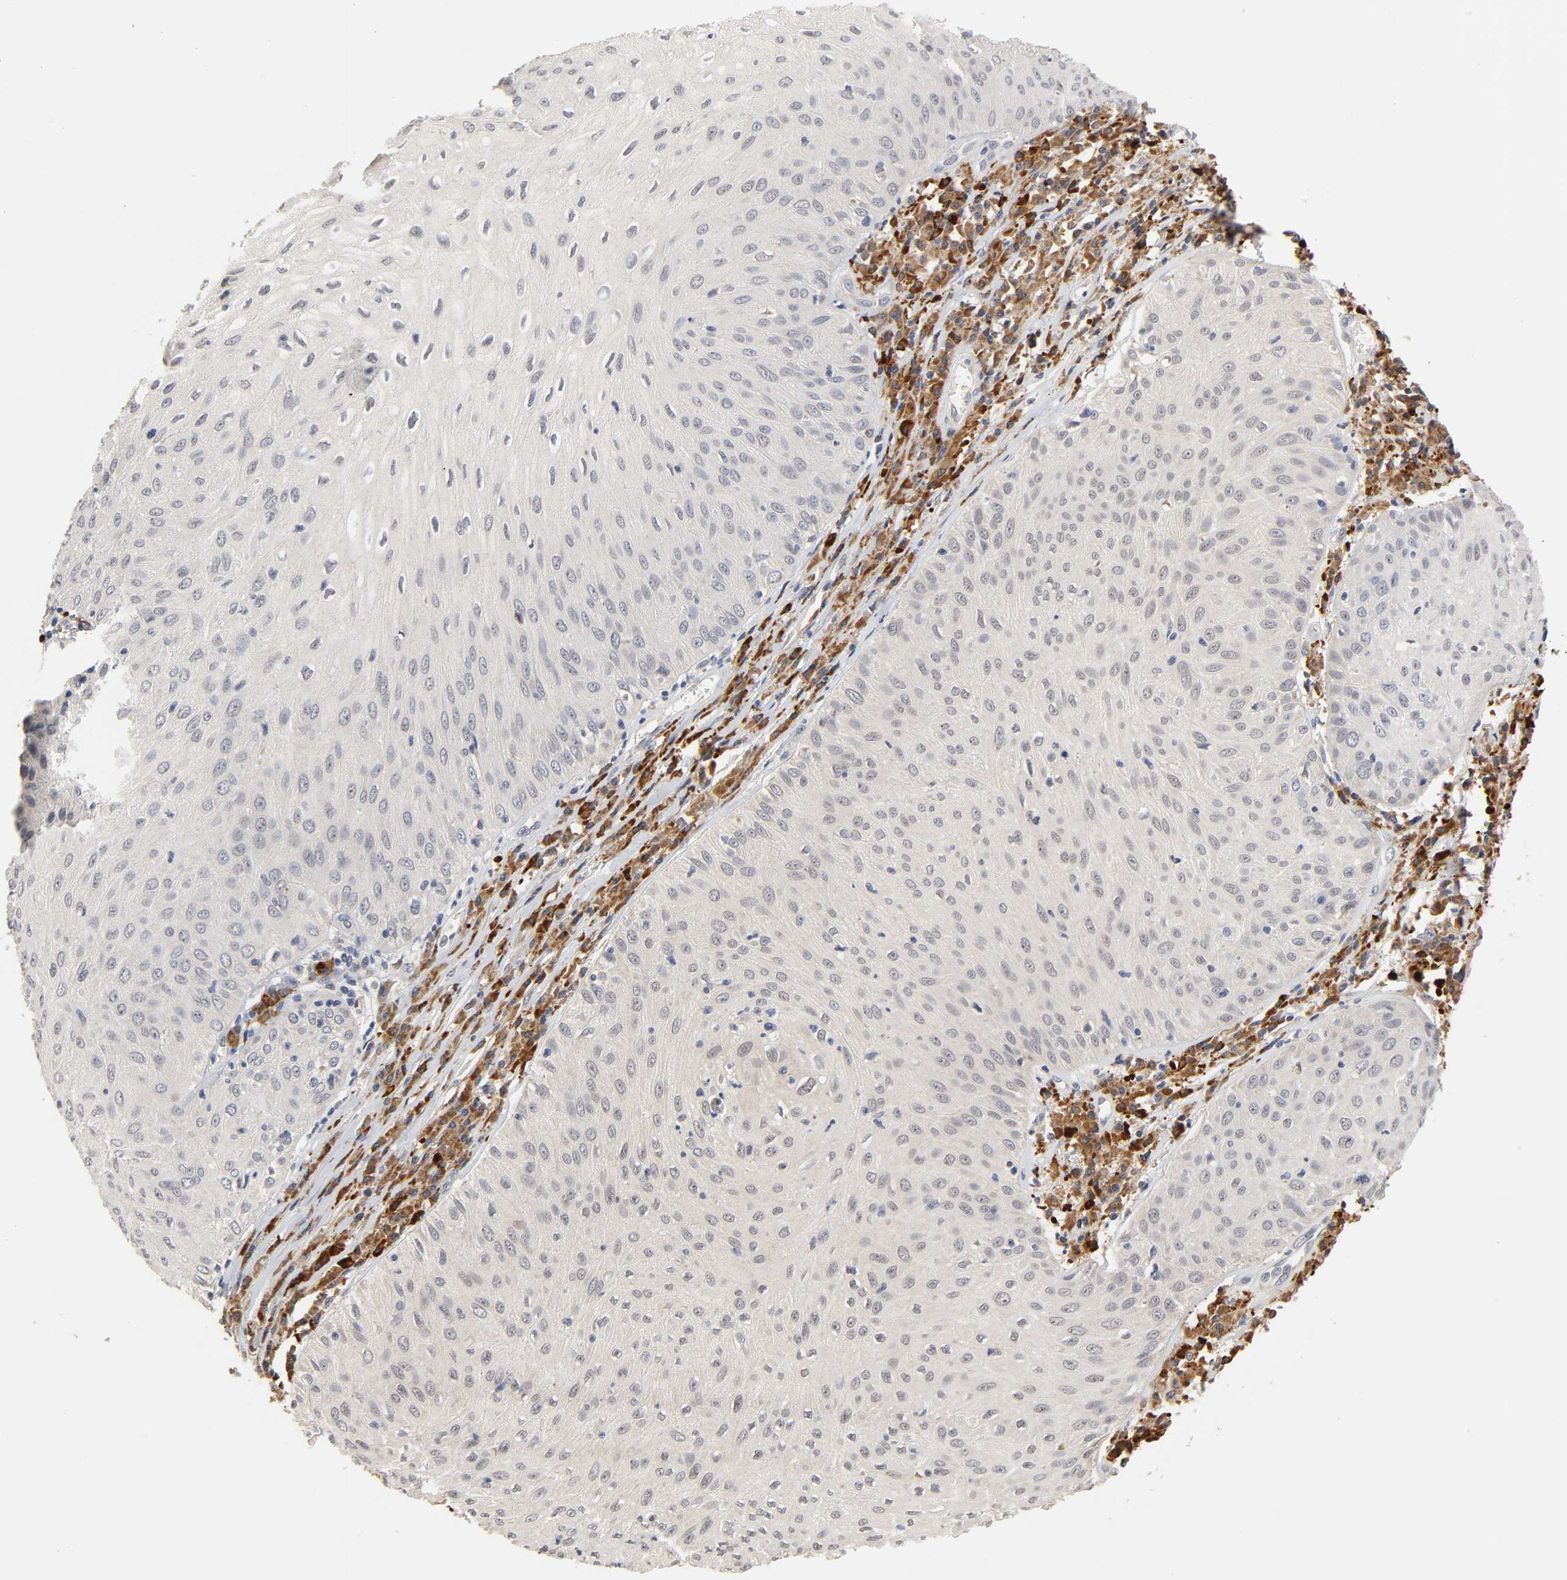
{"staining": {"intensity": "weak", "quantity": "<25%", "location": "cytoplasmic/membranous"}, "tissue": "skin cancer", "cell_type": "Tumor cells", "image_type": "cancer", "snomed": [{"axis": "morphology", "description": "Squamous cell carcinoma, NOS"}, {"axis": "topography", "description": "Skin"}], "caption": "The immunohistochemistry image has no significant expression in tumor cells of skin cancer (squamous cell carcinoma) tissue.", "gene": "GSTZ1", "patient": {"sex": "male", "age": 65}}